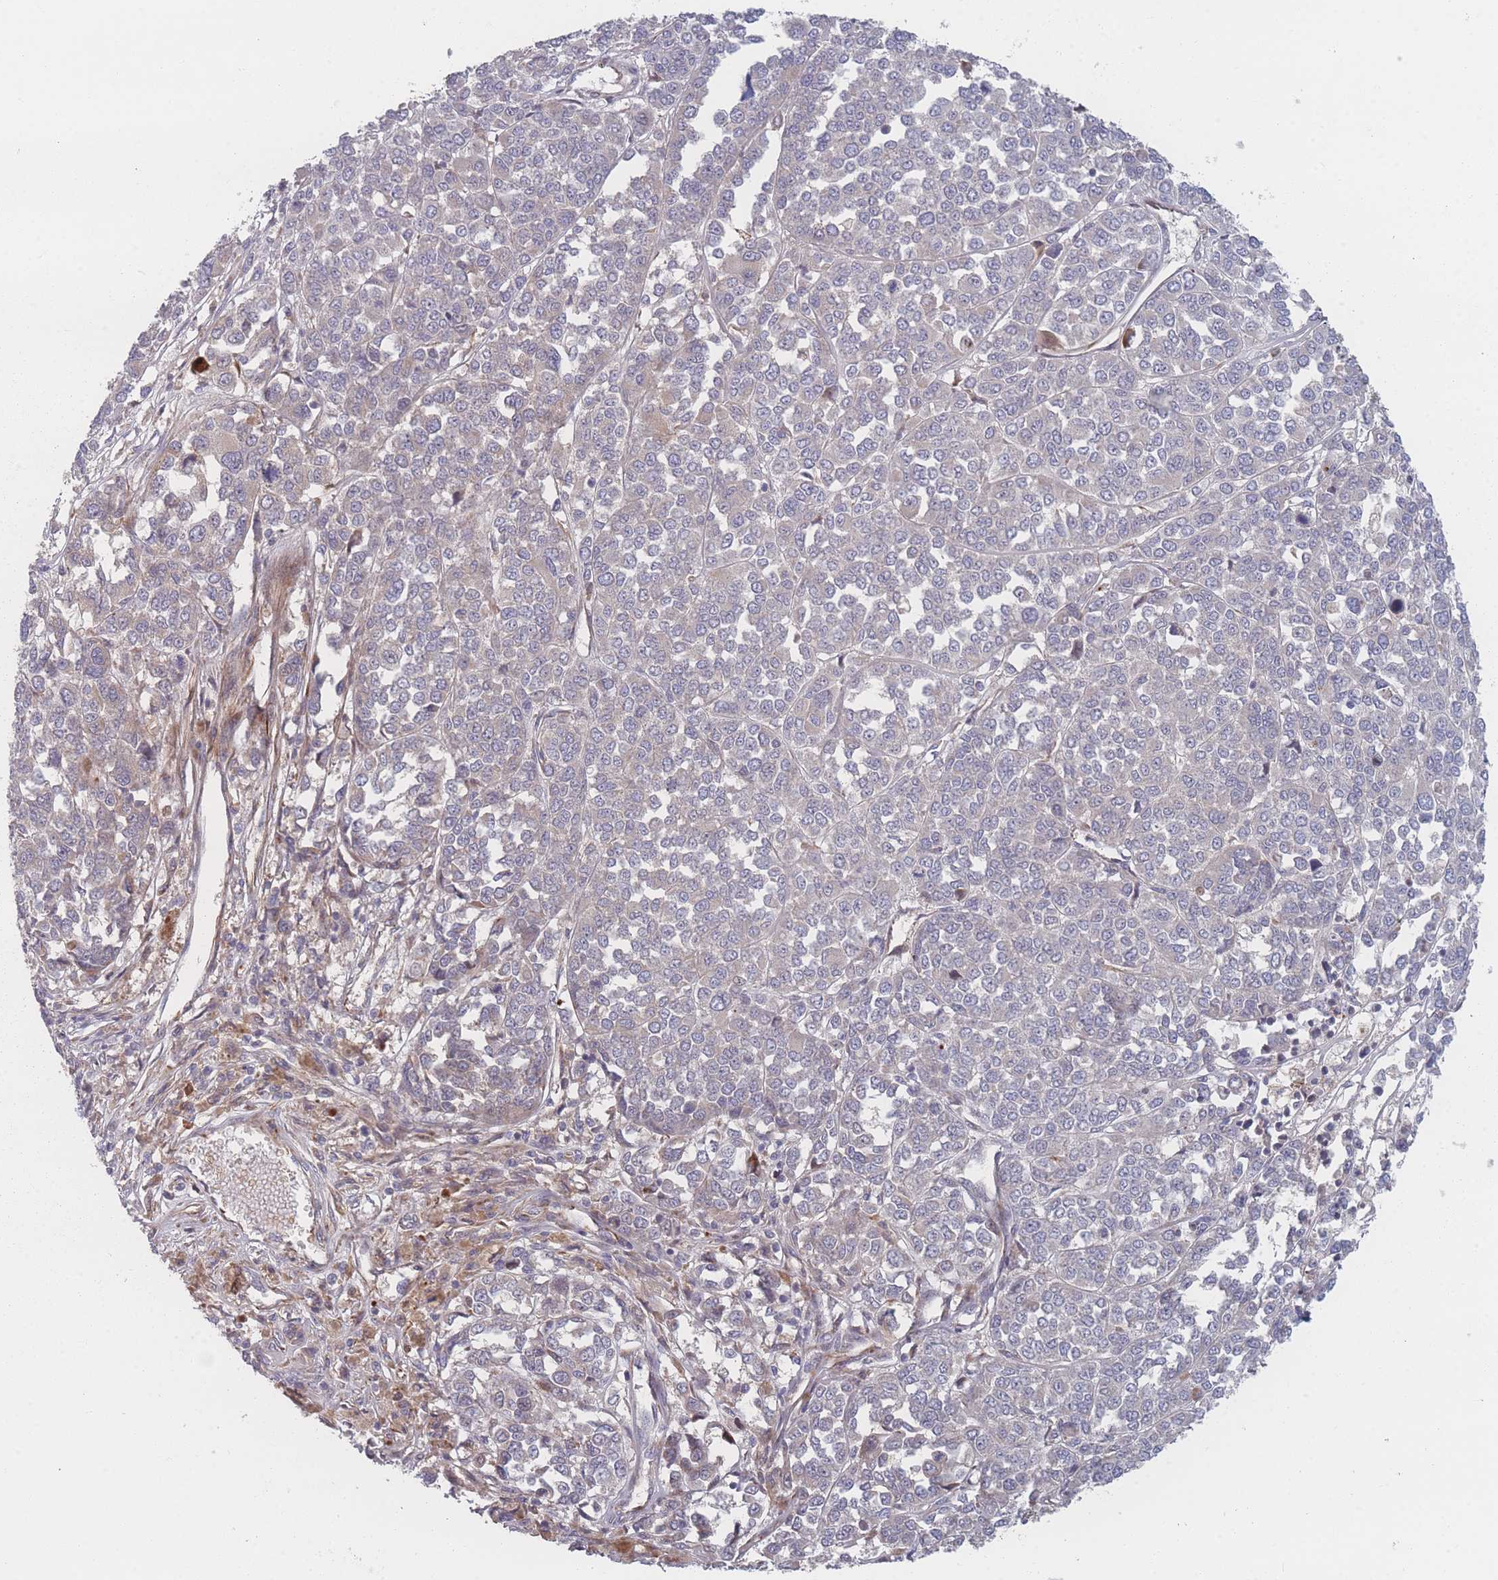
{"staining": {"intensity": "weak", "quantity": "<25%", "location": "cytoplasmic/membranous"}, "tissue": "melanoma", "cell_type": "Tumor cells", "image_type": "cancer", "snomed": [{"axis": "morphology", "description": "Malignant melanoma, Metastatic site"}, {"axis": "topography", "description": "Lymph node"}], "caption": "This is an immunohistochemistry (IHC) photomicrograph of human malignant melanoma (metastatic site). There is no staining in tumor cells.", "gene": "EEF1AKMT2", "patient": {"sex": "male", "age": 44}}